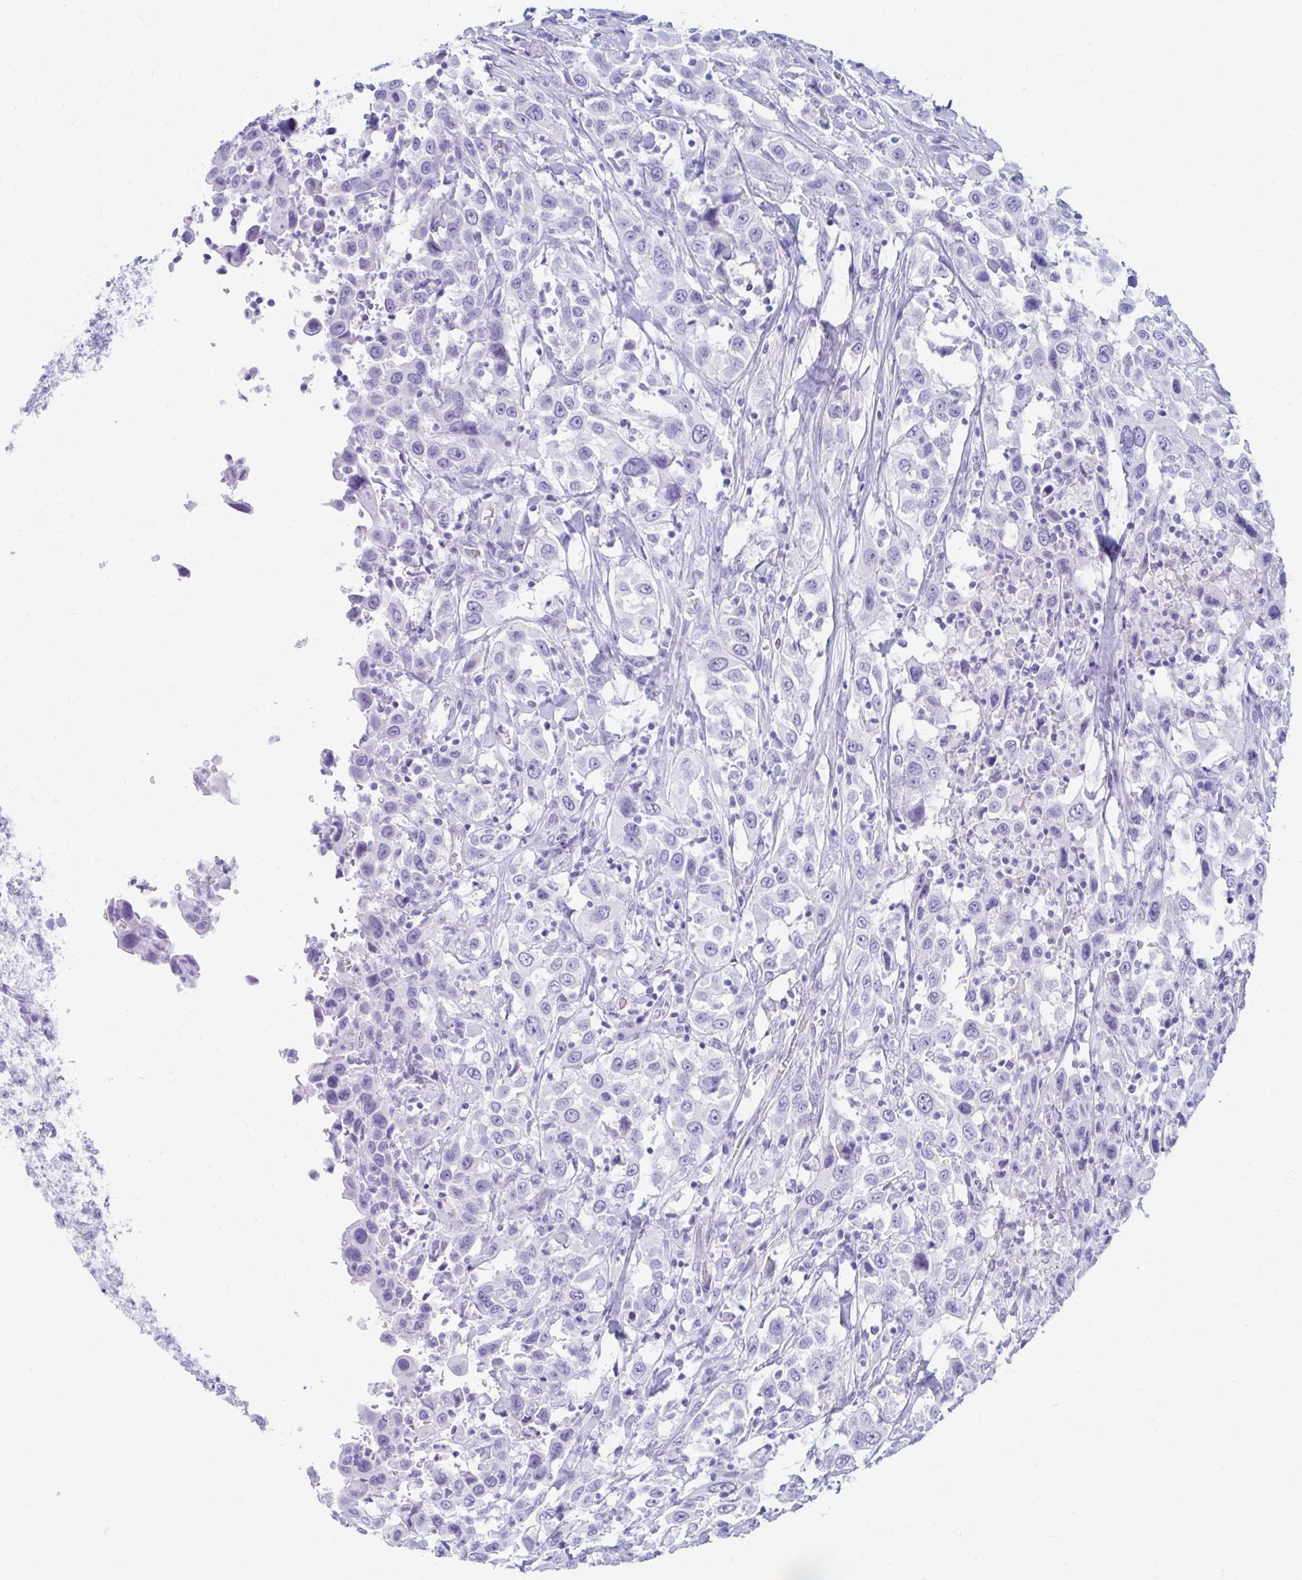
{"staining": {"intensity": "negative", "quantity": "none", "location": "none"}, "tissue": "urothelial cancer", "cell_type": "Tumor cells", "image_type": "cancer", "snomed": [{"axis": "morphology", "description": "Urothelial carcinoma, High grade"}, {"axis": "topography", "description": "Urinary bladder"}], "caption": "The histopathology image displays no staining of tumor cells in urothelial cancer.", "gene": "NSG2", "patient": {"sex": "male", "age": 61}}